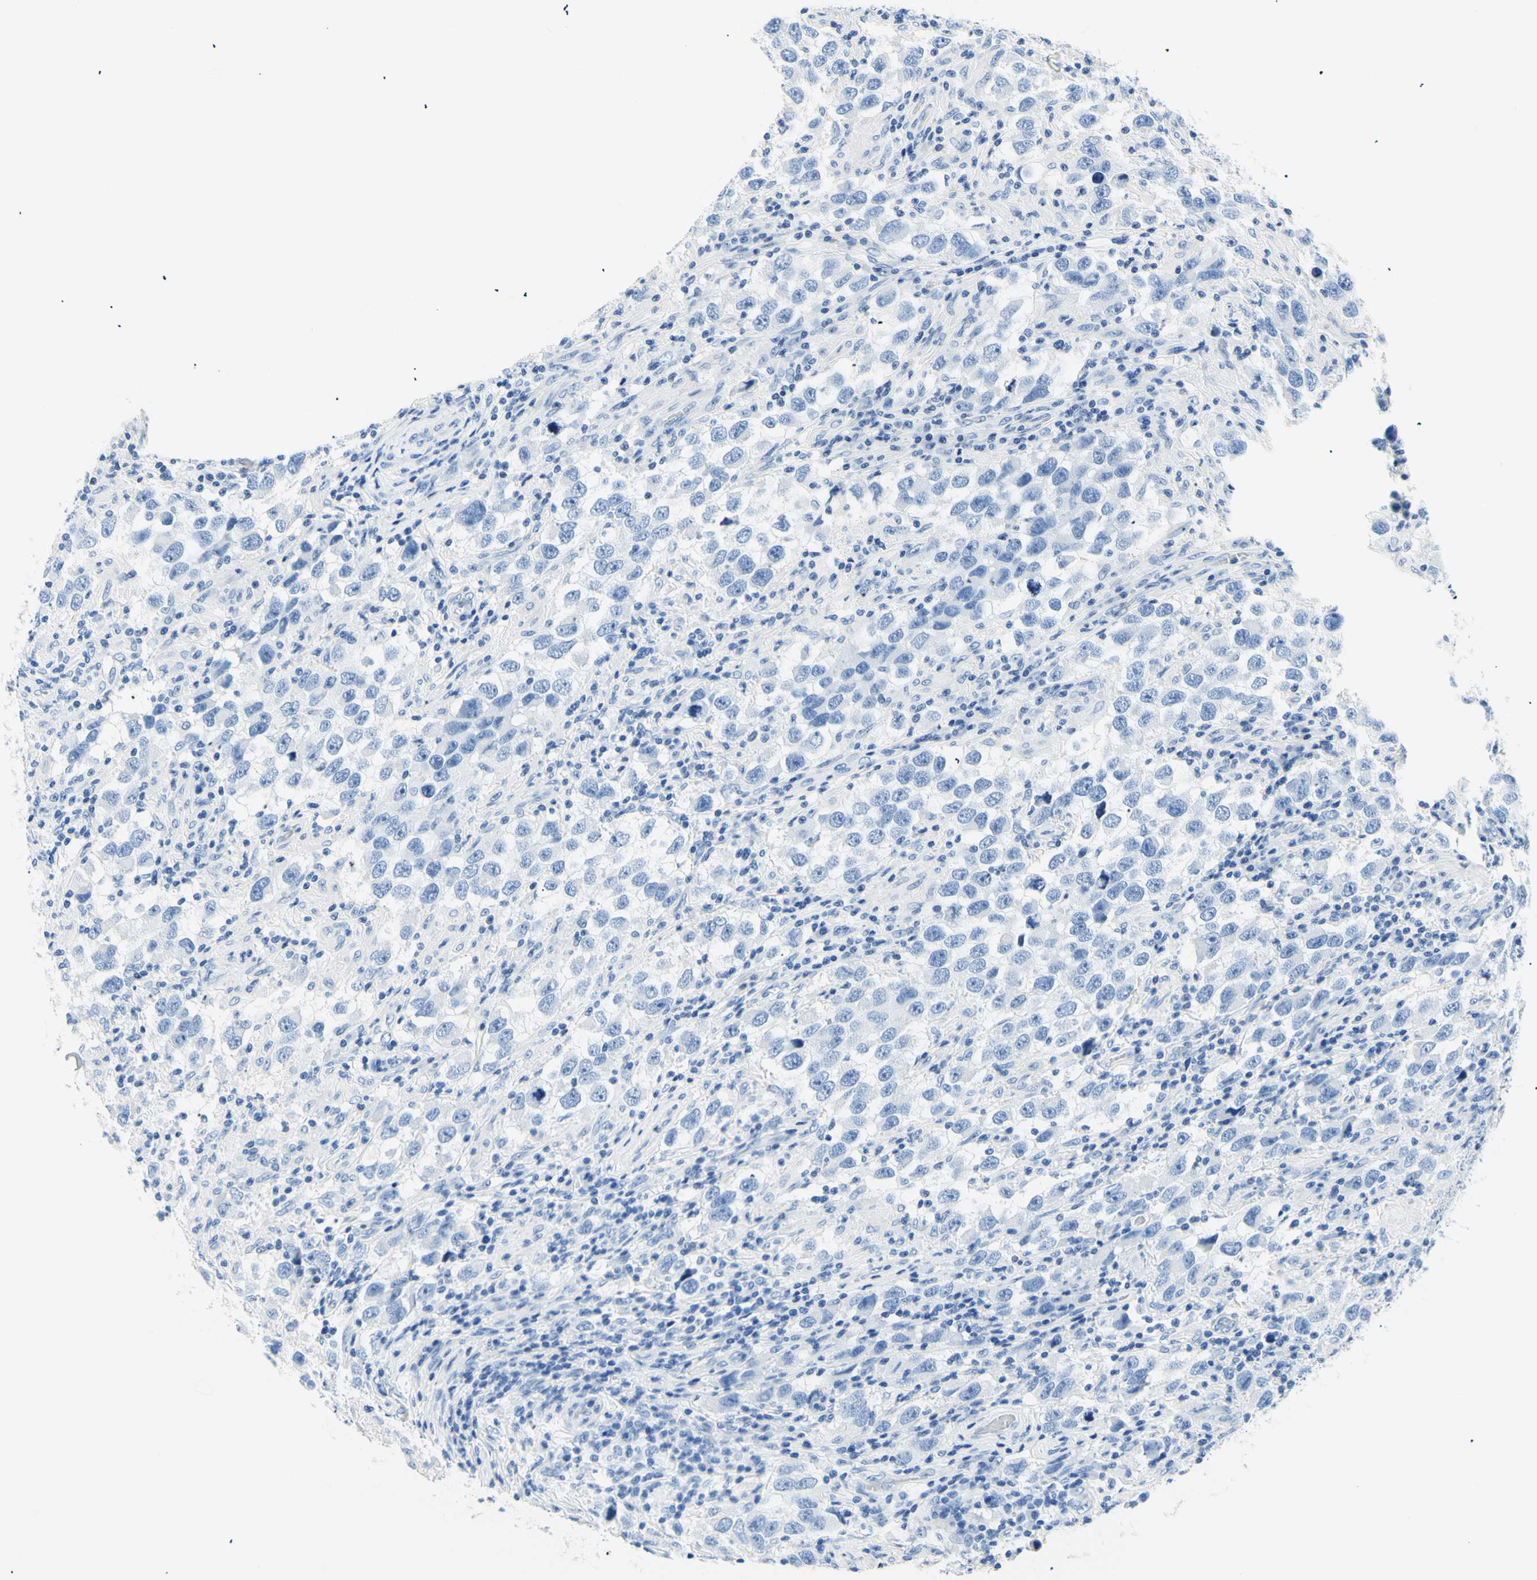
{"staining": {"intensity": "negative", "quantity": "none", "location": "none"}, "tissue": "testis cancer", "cell_type": "Tumor cells", "image_type": "cancer", "snomed": [{"axis": "morphology", "description": "Carcinoma, Embryonal, NOS"}, {"axis": "topography", "description": "Testis"}], "caption": "Immunohistochemistry of testis cancer (embryonal carcinoma) displays no staining in tumor cells. (DAB immunohistochemistry (IHC) with hematoxylin counter stain).", "gene": "MYH2", "patient": {"sex": "male", "age": 21}}